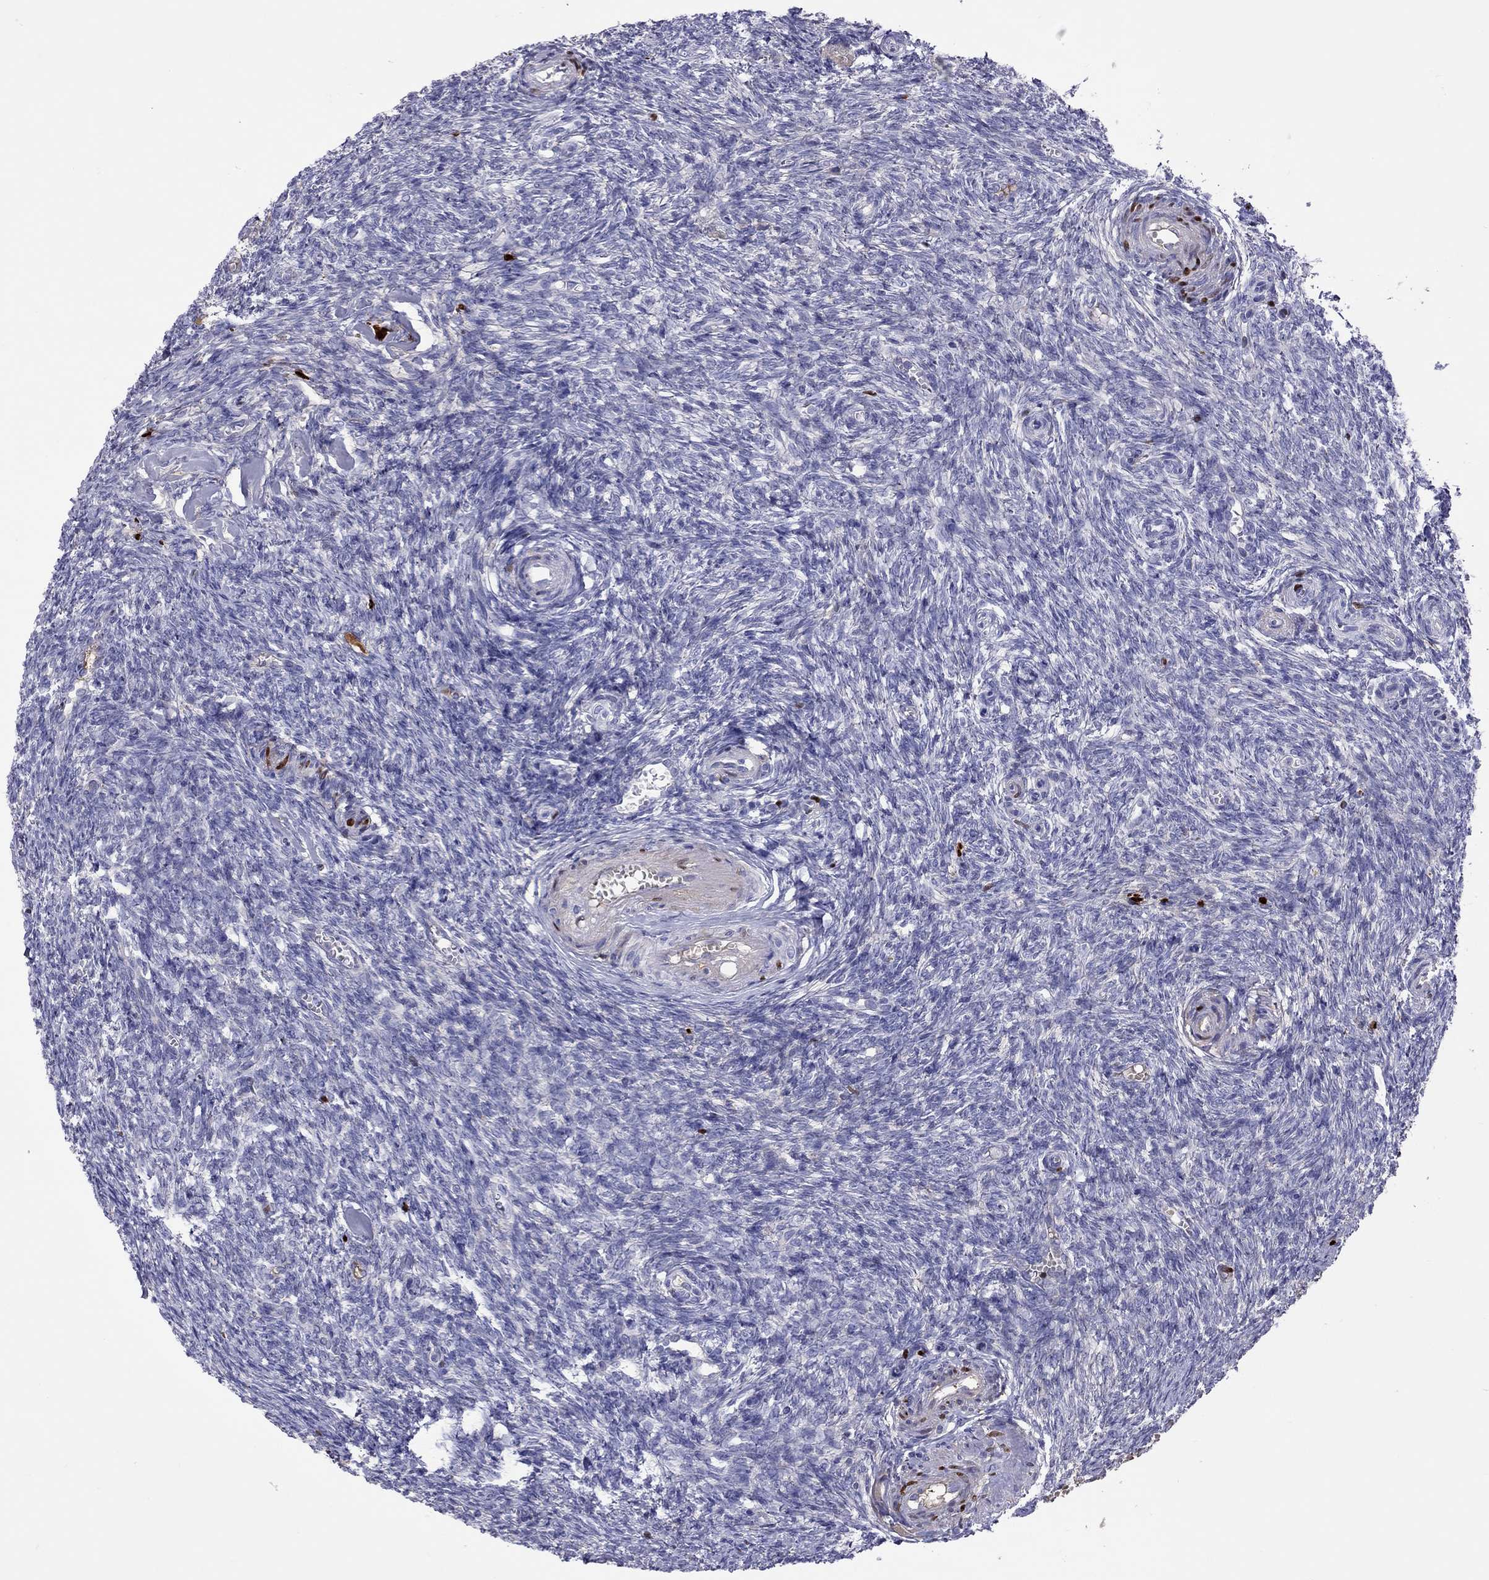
{"staining": {"intensity": "negative", "quantity": "none", "location": "none"}, "tissue": "ovary", "cell_type": "Follicle cells", "image_type": "normal", "snomed": [{"axis": "morphology", "description": "Normal tissue, NOS"}, {"axis": "topography", "description": "Ovary"}], "caption": "The photomicrograph displays no significant staining in follicle cells of ovary. (DAB (3,3'-diaminobenzidine) IHC with hematoxylin counter stain).", "gene": "SERPINA3", "patient": {"sex": "female", "age": 43}}